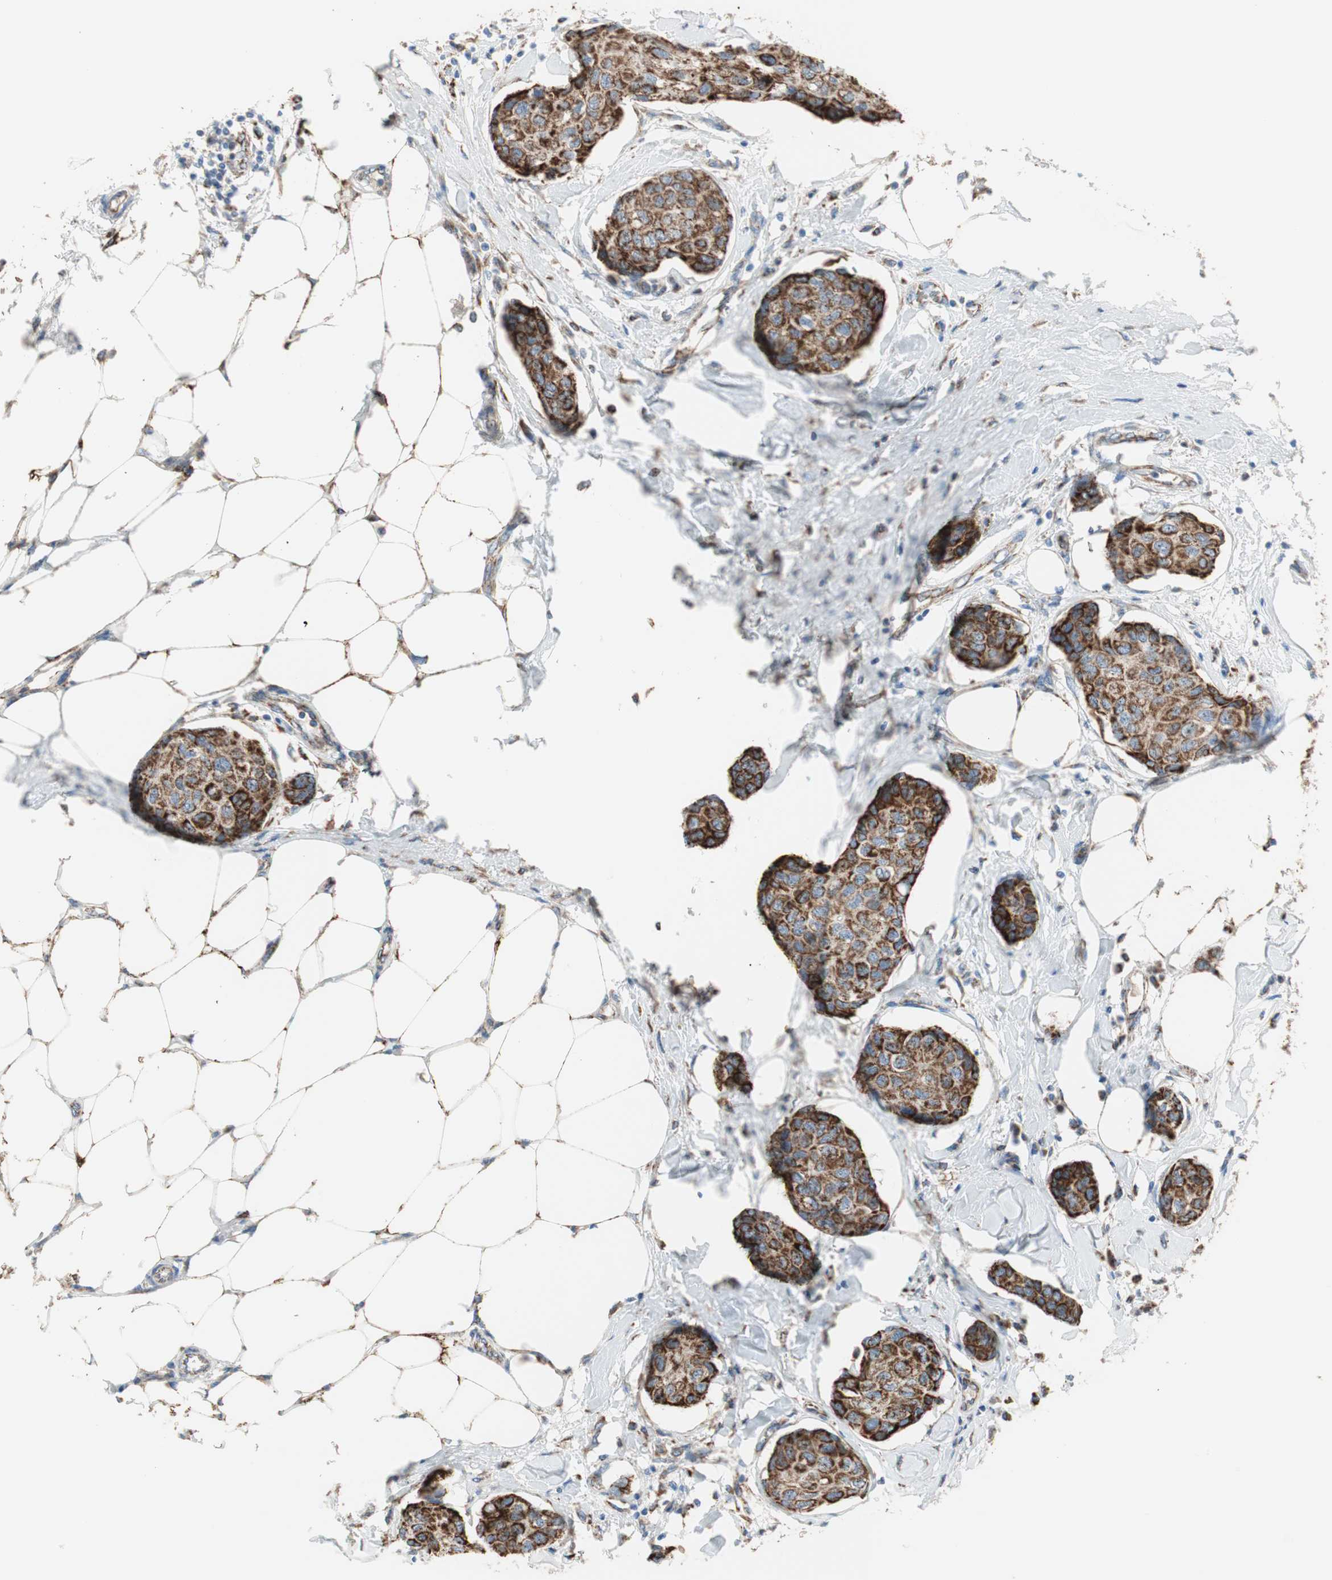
{"staining": {"intensity": "strong", "quantity": ">75%", "location": "cytoplasmic/membranous"}, "tissue": "breast cancer", "cell_type": "Tumor cells", "image_type": "cancer", "snomed": [{"axis": "morphology", "description": "Duct carcinoma"}, {"axis": "topography", "description": "Breast"}], "caption": "Immunohistochemistry of human breast invasive ductal carcinoma exhibits high levels of strong cytoplasmic/membranous positivity in approximately >75% of tumor cells.", "gene": "TST", "patient": {"sex": "female", "age": 80}}